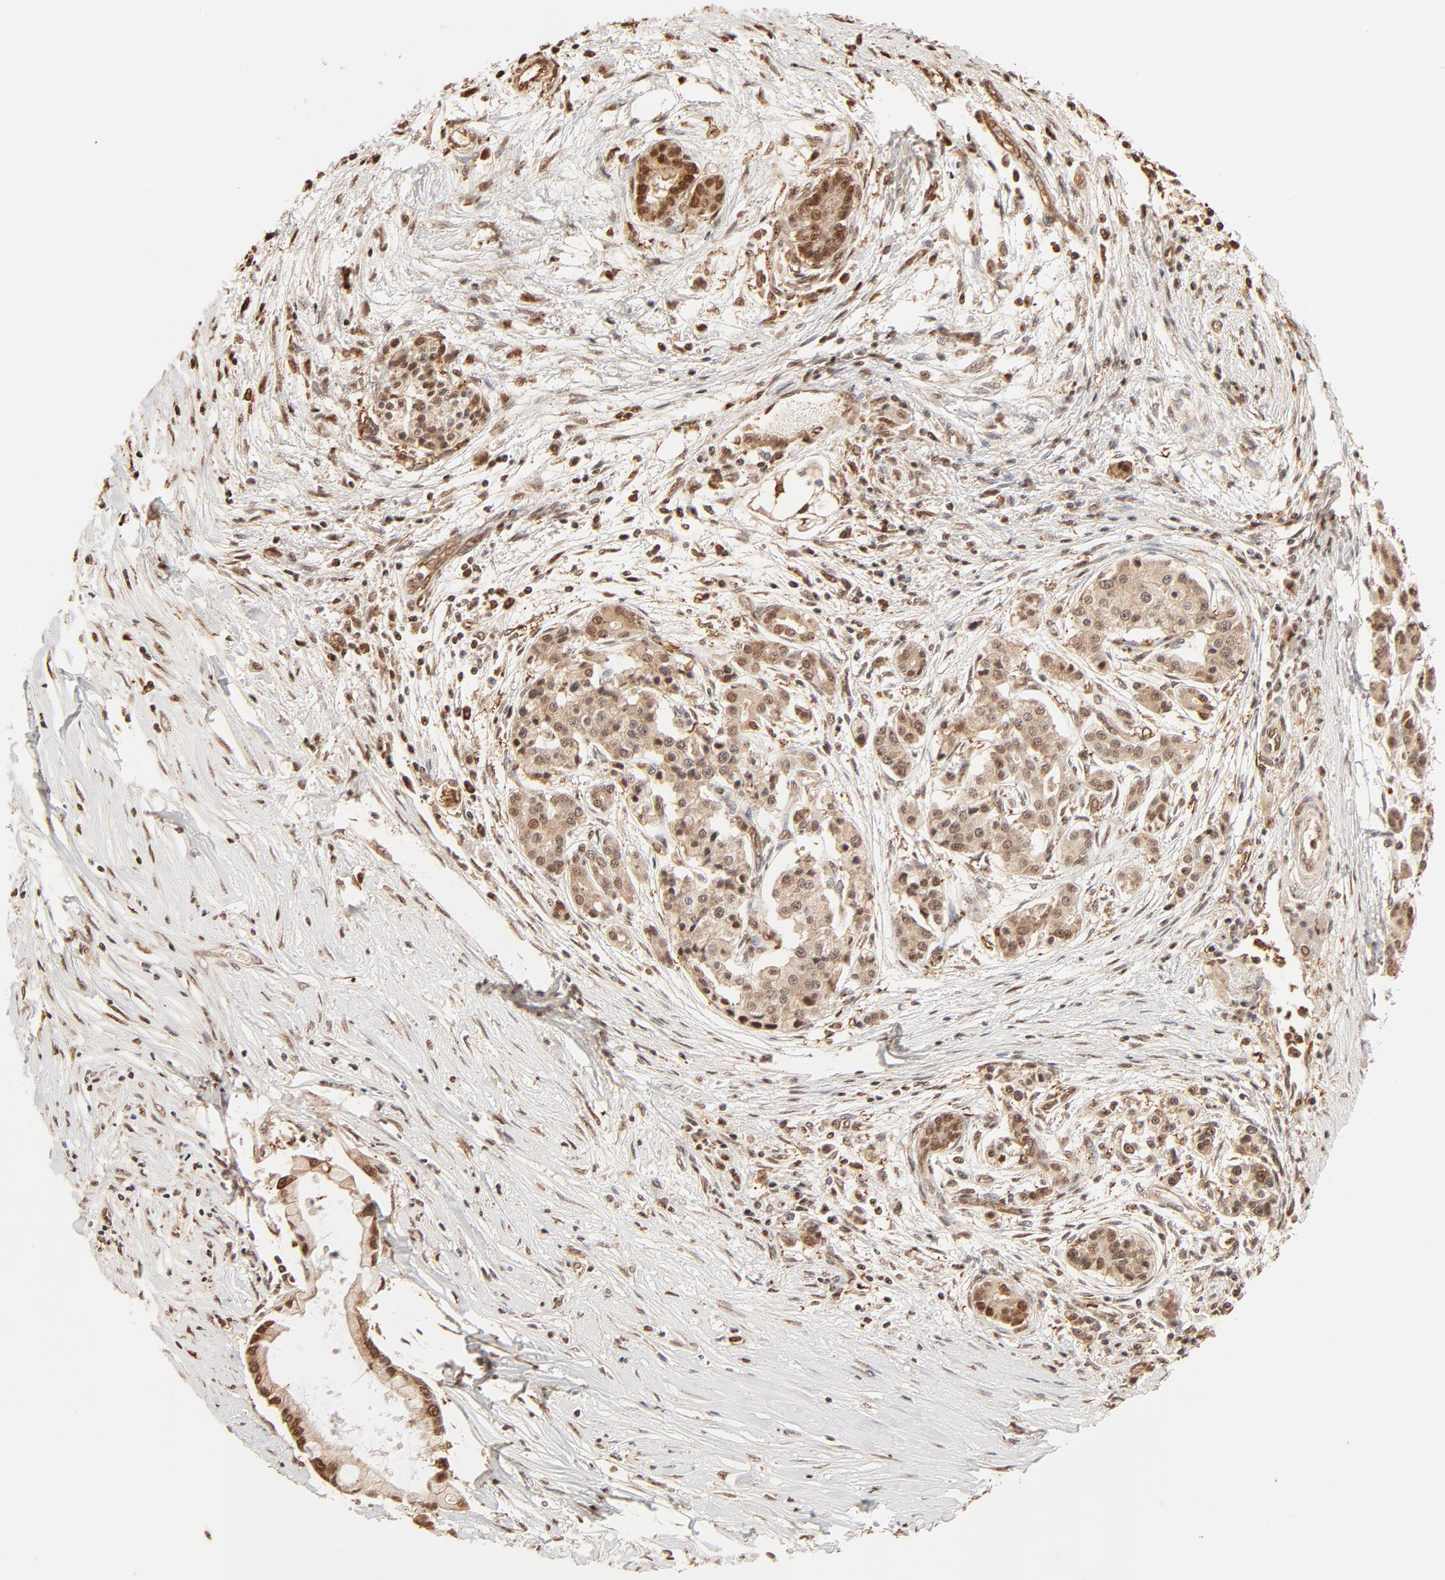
{"staining": {"intensity": "moderate", "quantity": ">75%", "location": "cytoplasmic/membranous,nuclear"}, "tissue": "pancreatic cancer", "cell_type": "Tumor cells", "image_type": "cancer", "snomed": [{"axis": "morphology", "description": "Adenocarcinoma, NOS"}, {"axis": "topography", "description": "Pancreas"}], "caption": "Protein staining of pancreatic cancer tissue shows moderate cytoplasmic/membranous and nuclear staining in approximately >75% of tumor cells.", "gene": "FAM50A", "patient": {"sex": "female", "age": 59}}